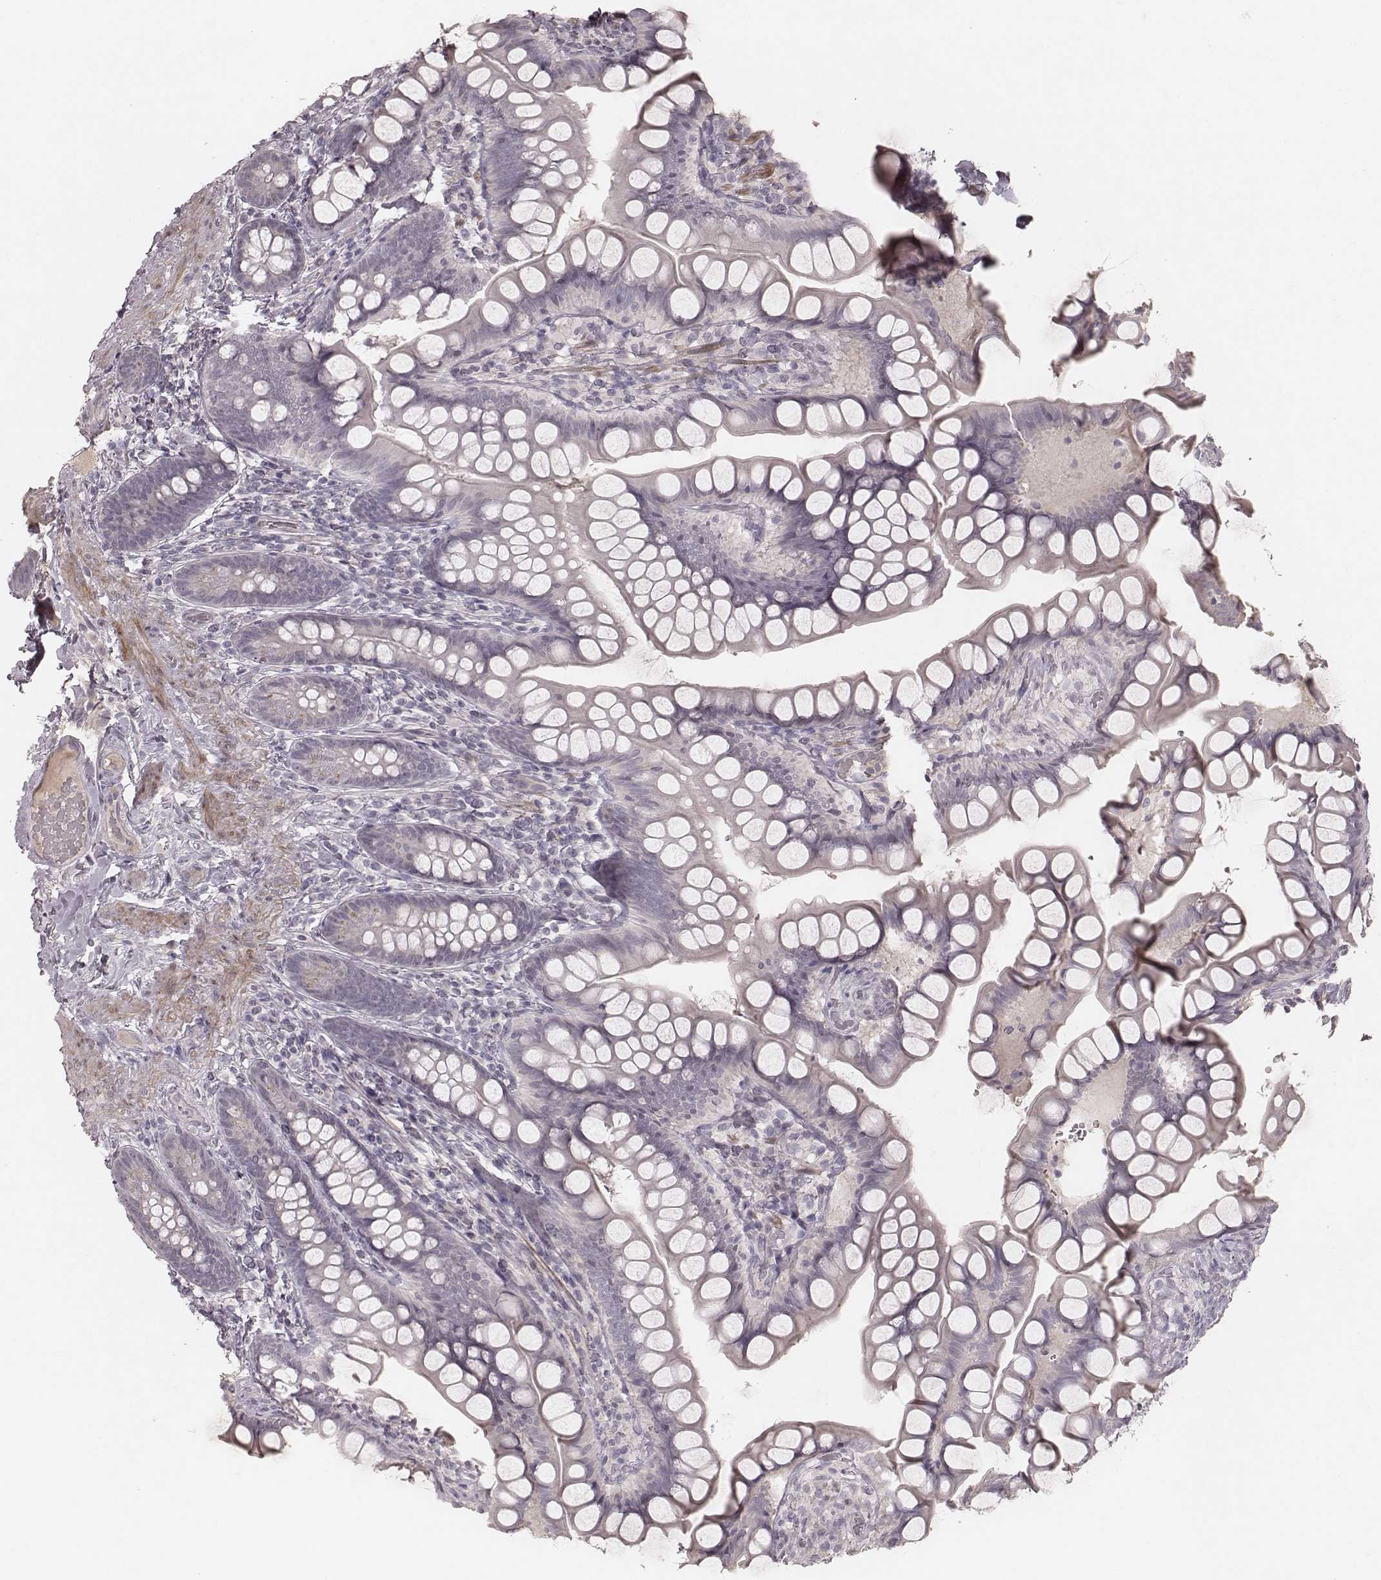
{"staining": {"intensity": "negative", "quantity": "none", "location": "none"}, "tissue": "small intestine", "cell_type": "Glandular cells", "image_type": "normal", "snomed": [{"axis": "morphology", "description": "Normal tissue, NOS"}, {"axis": "topography", "description": "Small intestine"}], "caption": "DAB immunohistochemical staining of unremarkable human small intestine exhibits no significant staining in glandular cells. (Immunohistochemistry (ihc), brightfield microscopy, high magnification).", "gene": "FAM13B", "patient": {"sex": "male", "age": 70}}